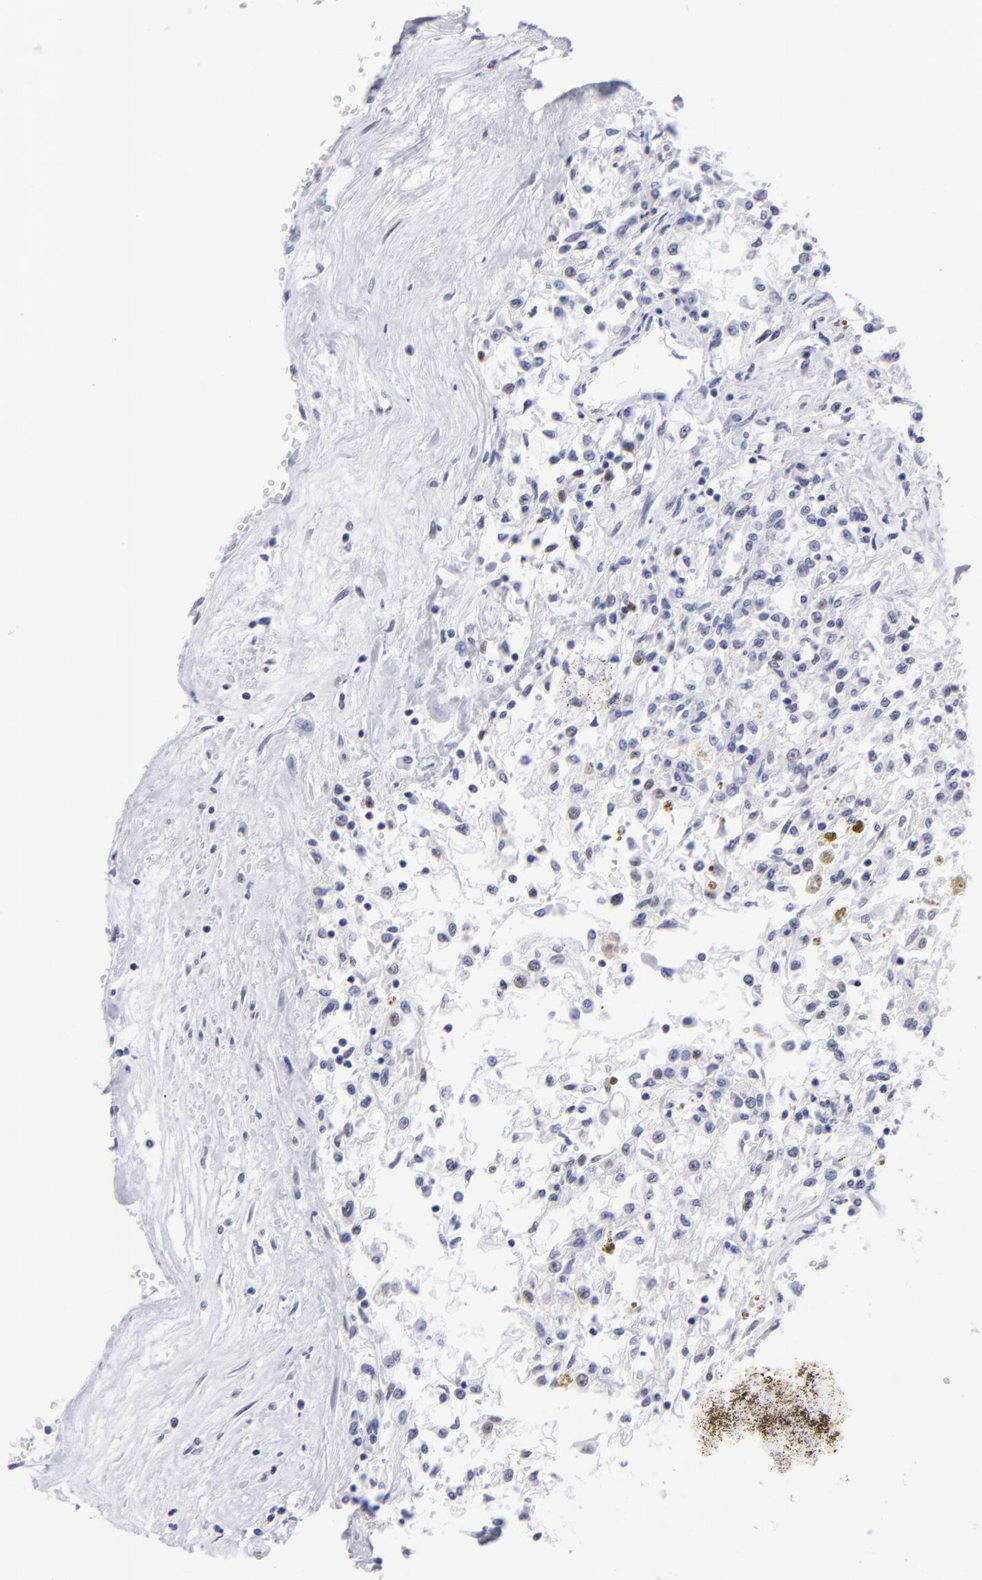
{"staining": {"intensity": "negative", "quantity": "none", "location": "none"}, "tissue": "renal cancer", "cell_type": "Tumor cells", "image_type": "cancer", "snomed": [{"axis": "morphology", "description": "Adenocarcinoma, NOS"}, {"axis": "topography", "description": "Kidney"}], "caption": "Immunohistochemistry of human renal cancer (adenocarcinoma) displays no expression in tumor cells. The staining was performed using DAB (3,3'-diaminobenzidine) to visualize the protein expression in brown, while the nuclei were stained in blue with hematoxylin (Magnification: 20x).", "gene": "MITF", "patient": {"sex": "male", "age": 78}}